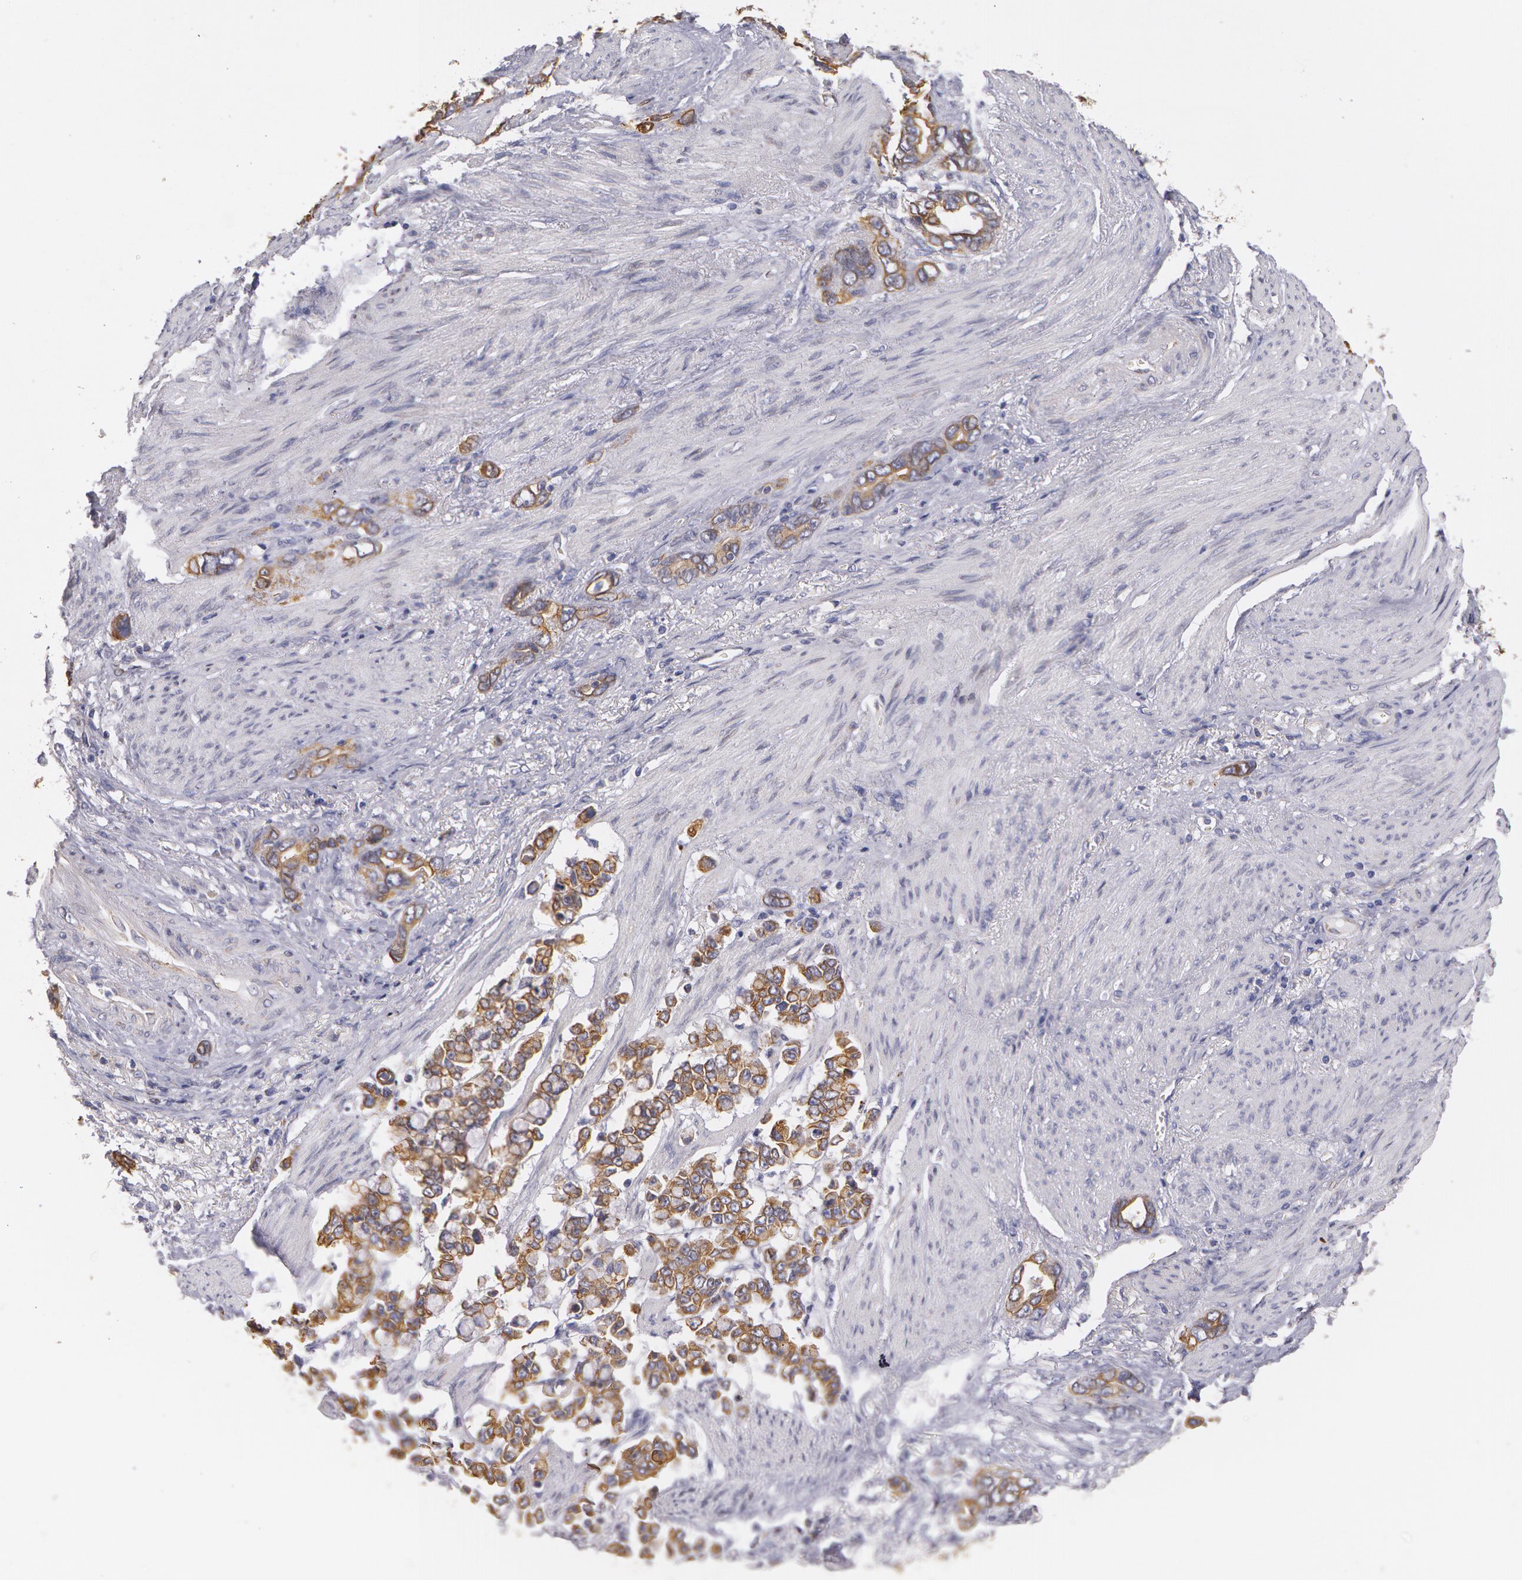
{"staining": {"intensity": "moderate", "quantity": ">75%", "location": "cytoplasmic/membranous"}, "tissue": "stomach cancer", "cell_type": "Tumor cells", "image_type": "cancer", "snomed": [{"axis": "morphology", "description": "Adenocarcinoma, NOS"}, {"axis": "topography", "description": "Stomach"}], "caption": "Protein analysis of stomach cancer (adenocarcinoma) tissue displays moderate cytoplasmic/membranous staining in approximately >75% of tumor cells. (brown staining indicates protein expression, while blue staining denotes nuclei).", "gene": "KRT18", "patient": {"sex": "male", "age": 78}}